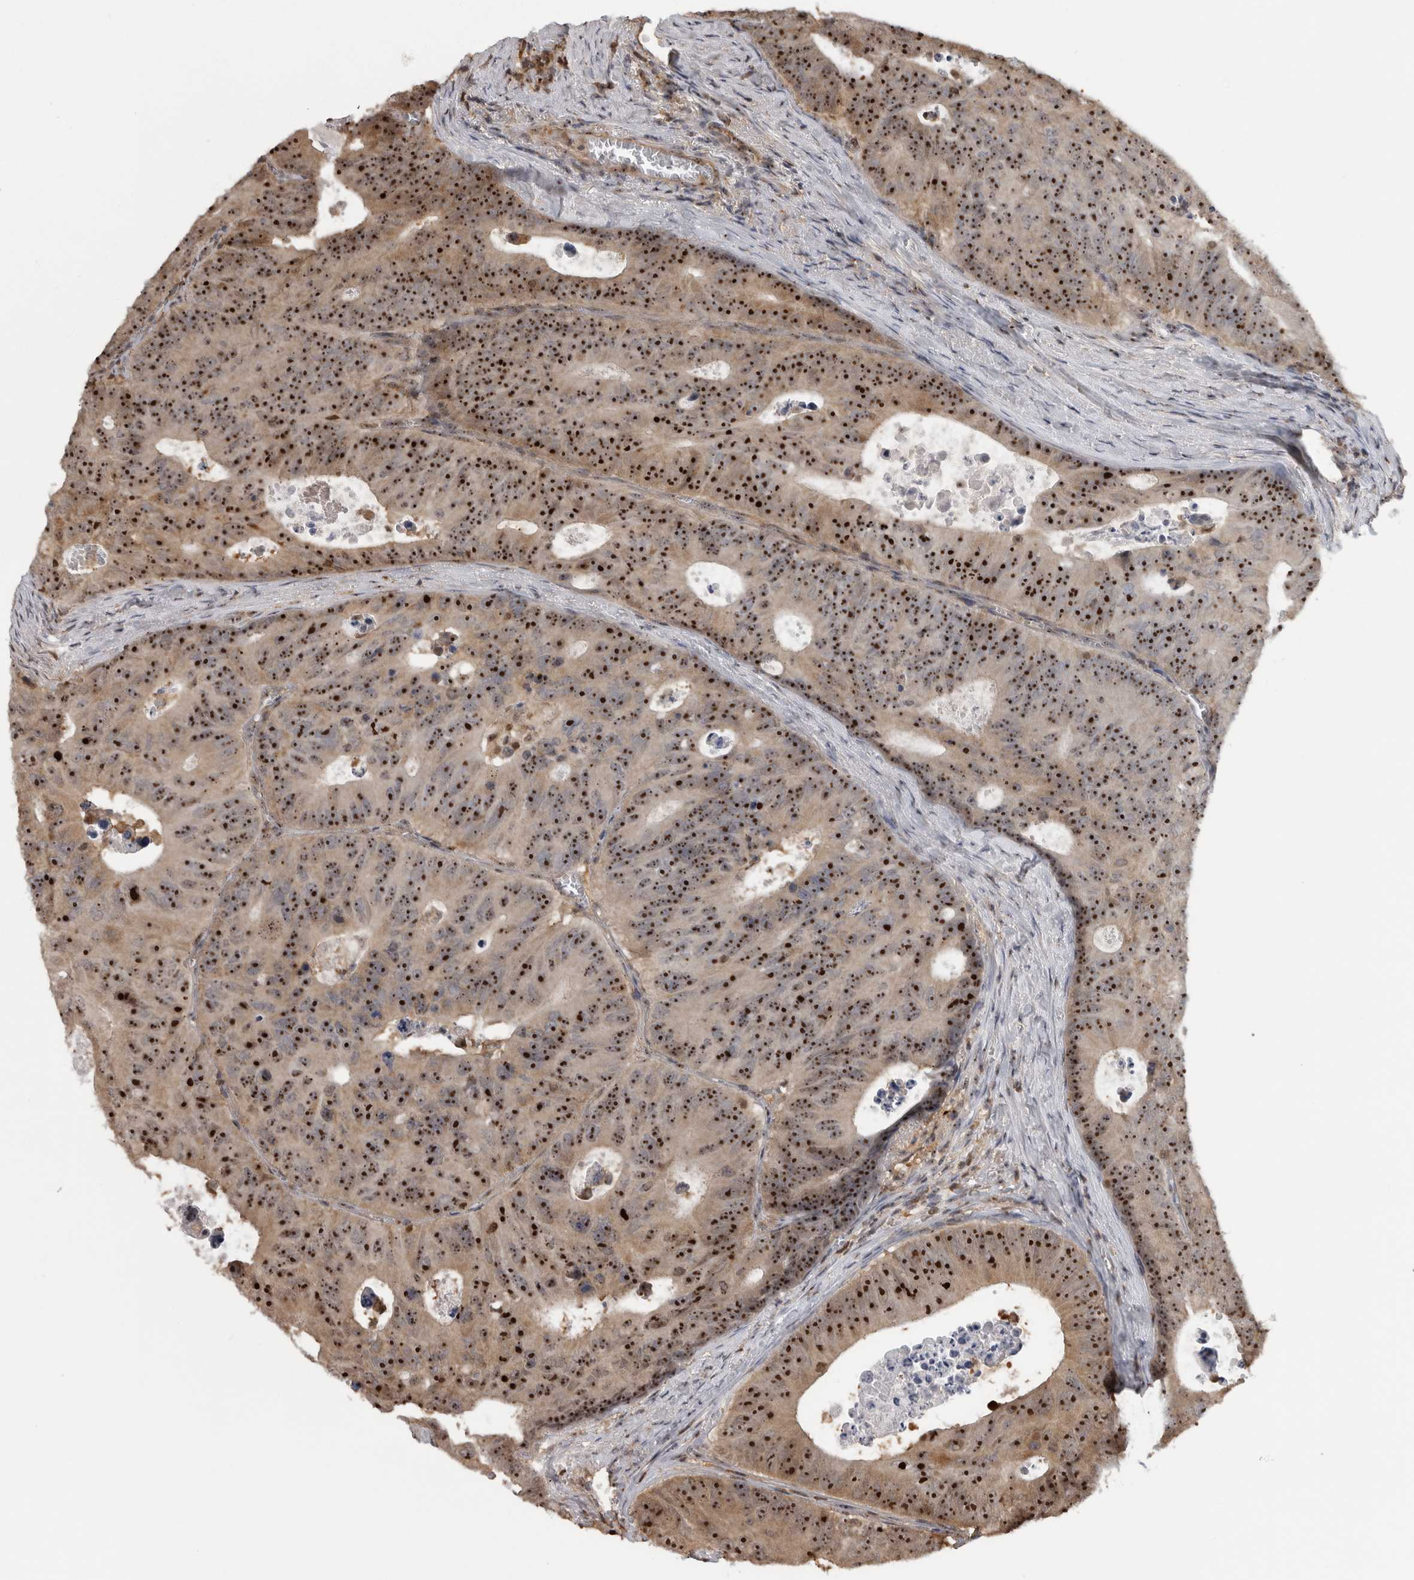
{"staining": {"intensity": "strong", "quantity": ">75%", "location": "cytoplasmic/membranous,nuclear"}, "tissue": "colorectal cancer", "cell_type": "Tumor cells", "image_type": "cancer", "snomed": [{"axis": "morphology", "description": "Adenocarcinoma, NOS"}, {"axis": "topography", "description": "Colon"}], "caption": "Protein staining by immunohistochemistry exhibits strong cytoplasmic/membranous and nuclear positivity in approximately >75% of tumor cells in colorectal cancer.", "gene": "TDRD7", "patient": {"sex": "male", "age": 87}}